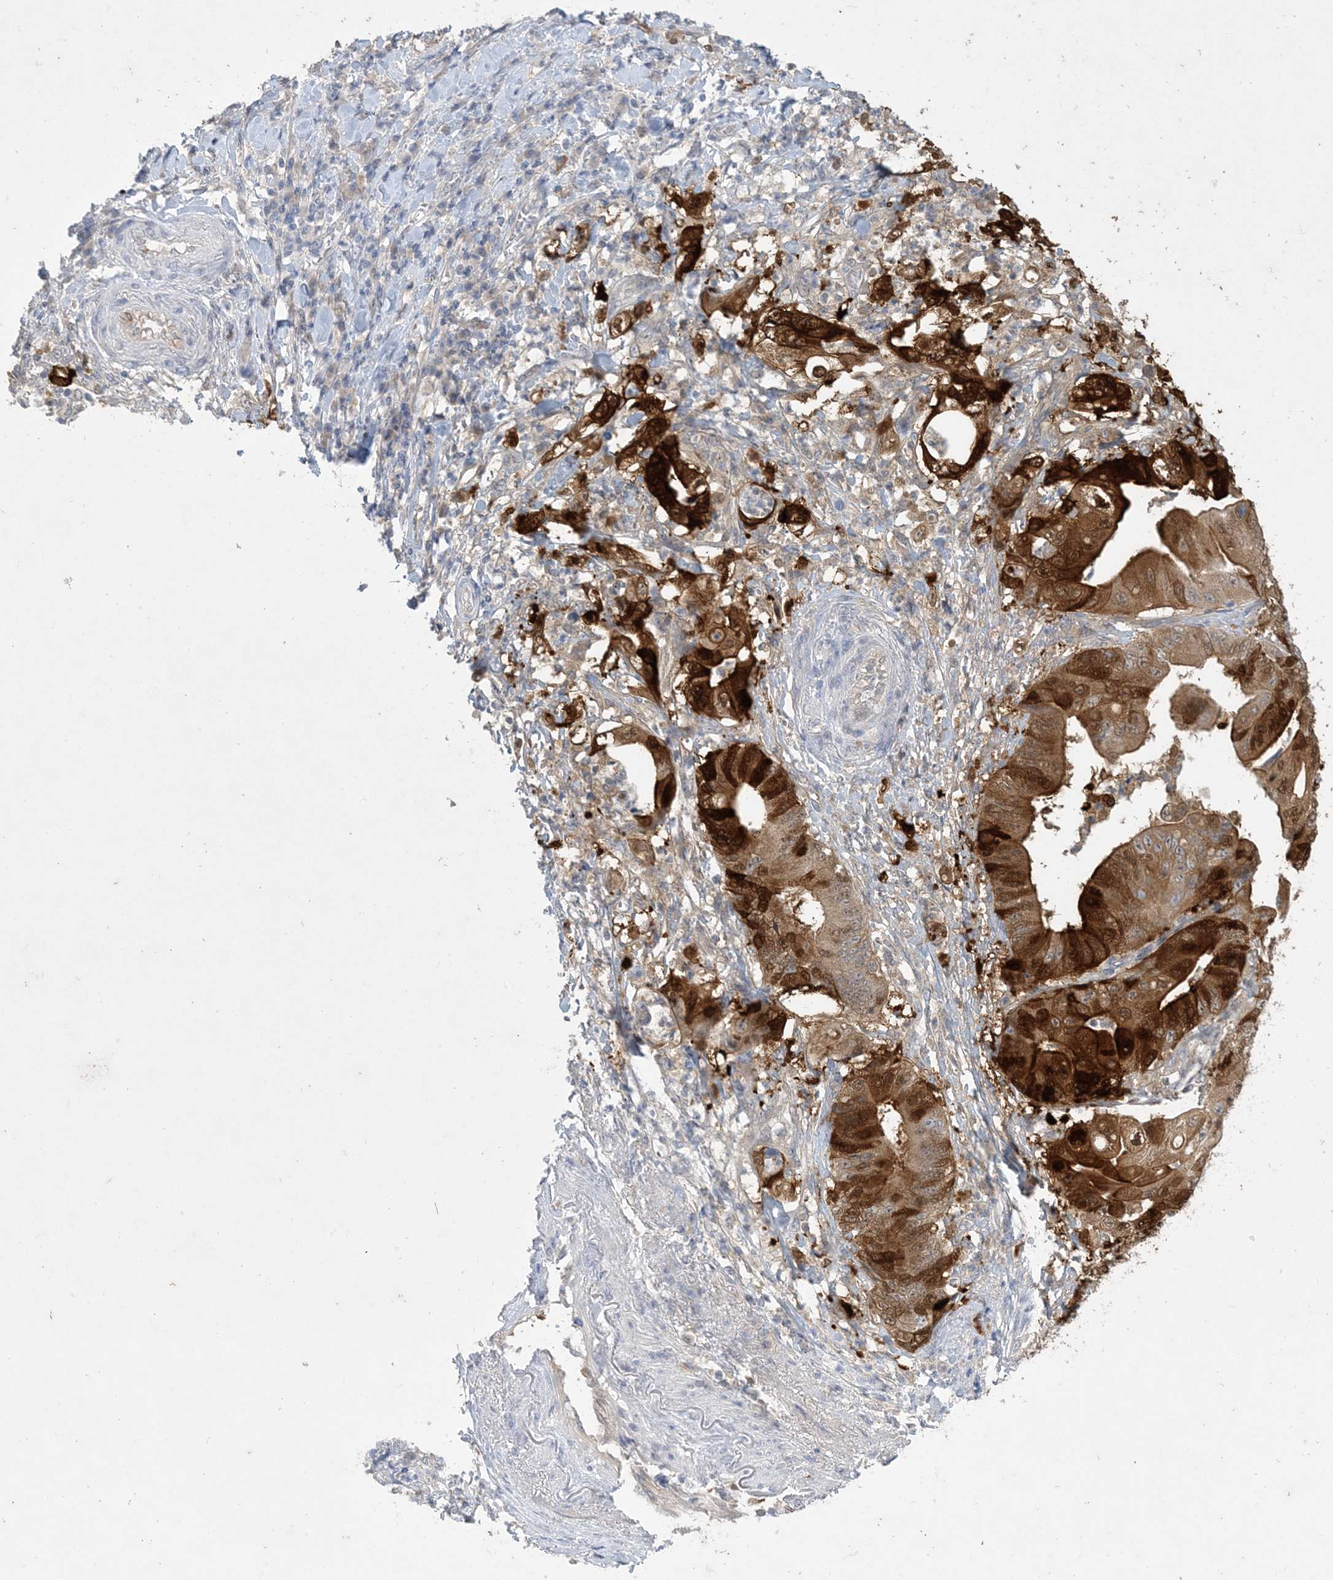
{"staining": {"intensity": "strong", "quantity": ">75%", "location": "cytoplasmic/membranous,nuclear"}, "tissue": "stomach cancer", "cell_type": "Tumor cells", "image_type": "cancer", "snomed": [{"axis": "morphology", "description": "Adenocarcinoma, NOS"}, {"axis": "topography", "description": "Stomach"}], "caption": "An image of human stomach cancer stained for a protein shows strong cytoplasmic/membranous and nuclear brown staining in tumor cells.", "gene": "HMGCS1", "patient": {"sex": "female", "age": 73}}